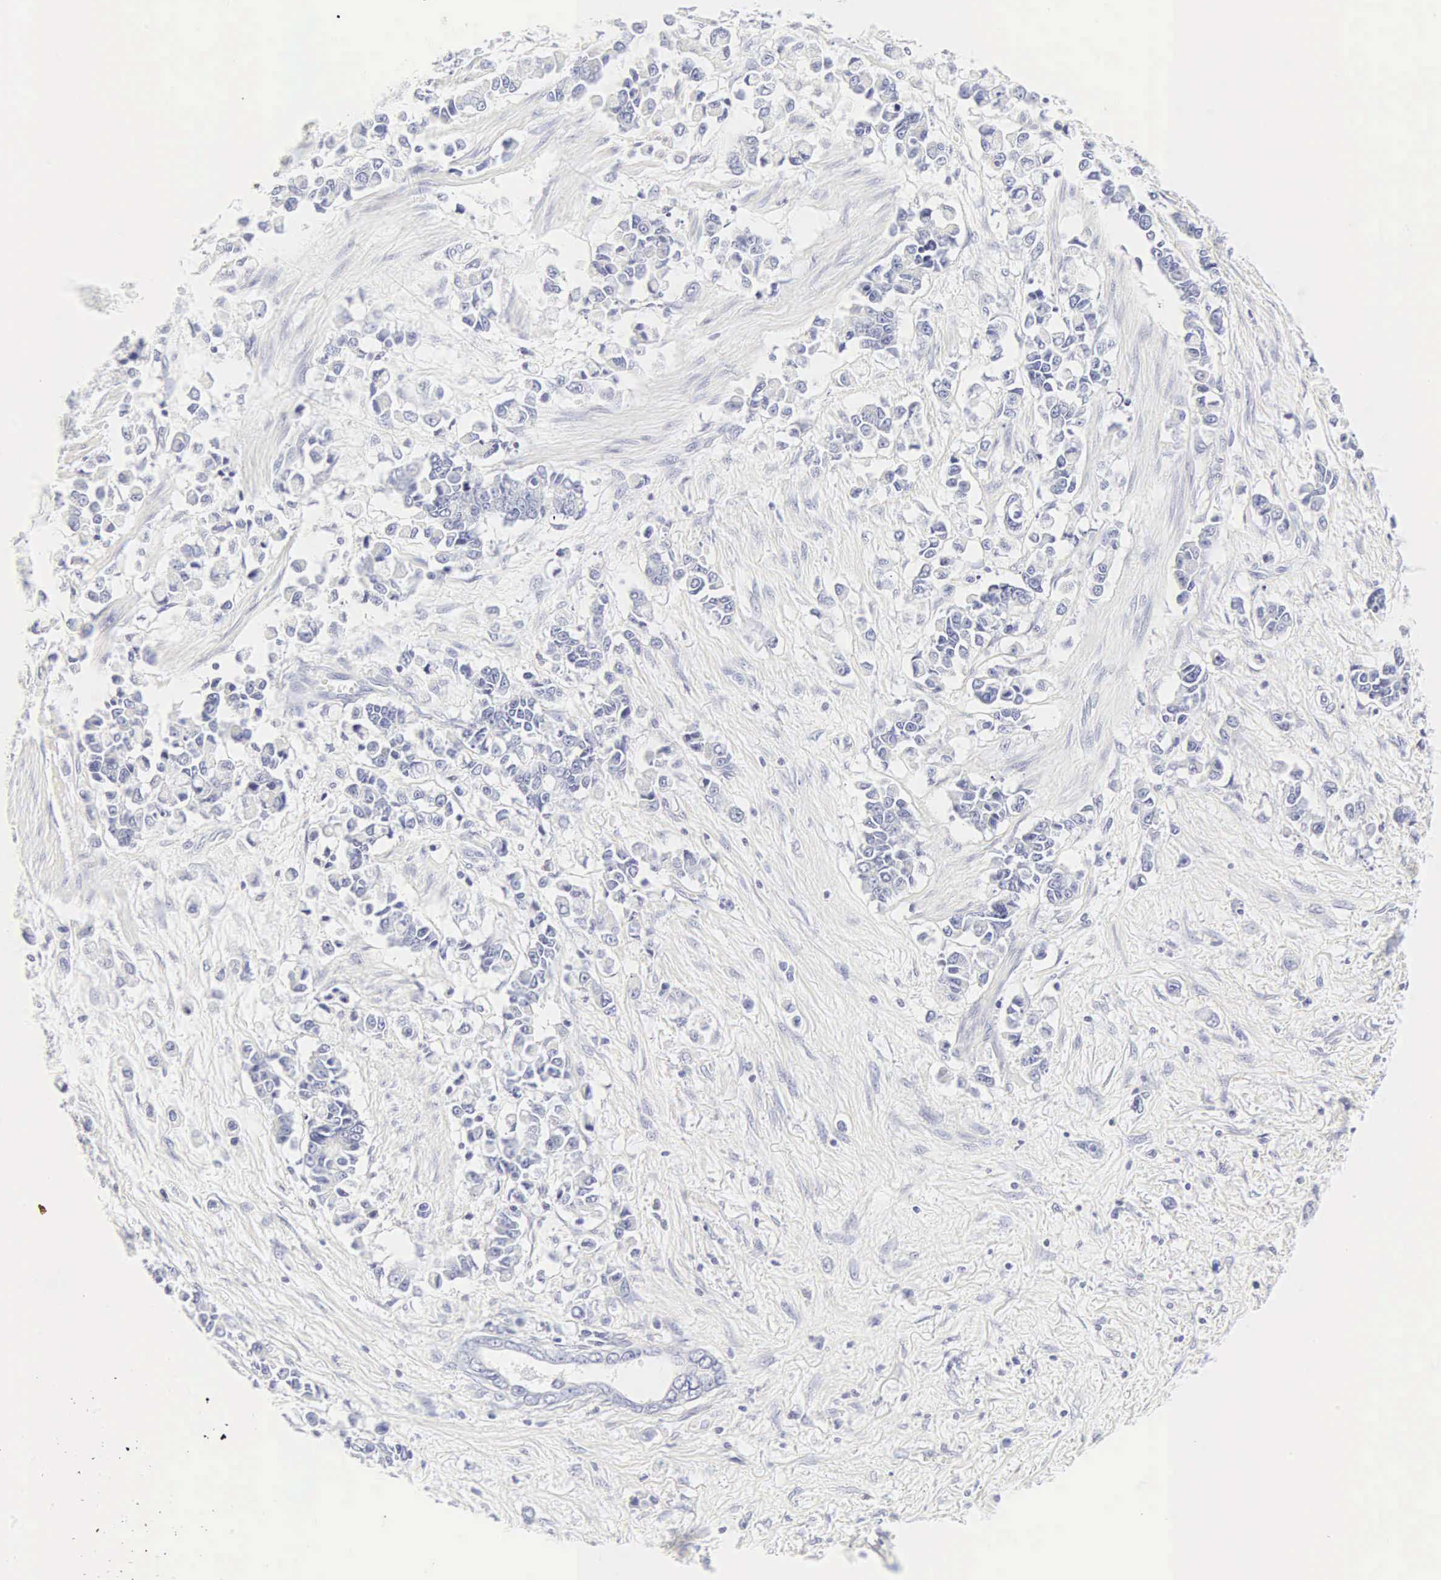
{"staining": {"intensity": "negative", "quantity": "none", "location": "none"}, "tissue": "stomach cancer", "cell_type": "Tumor cells", "image_type": "cancer", "snomed": [{"axis": "morphology", "description": "Adenocarcinoma, NOS"}, {"axis": "topography", "description": "Stomach"}], "caption": "An image of human stomach adenocarcinoma is negative for staining in tumor cells. (DAB (3,3'-diaminobenzidine) IHC with hematoxylin counter stain).", "gene": "INS", "patient": {"sex": "male", "age": 78}}